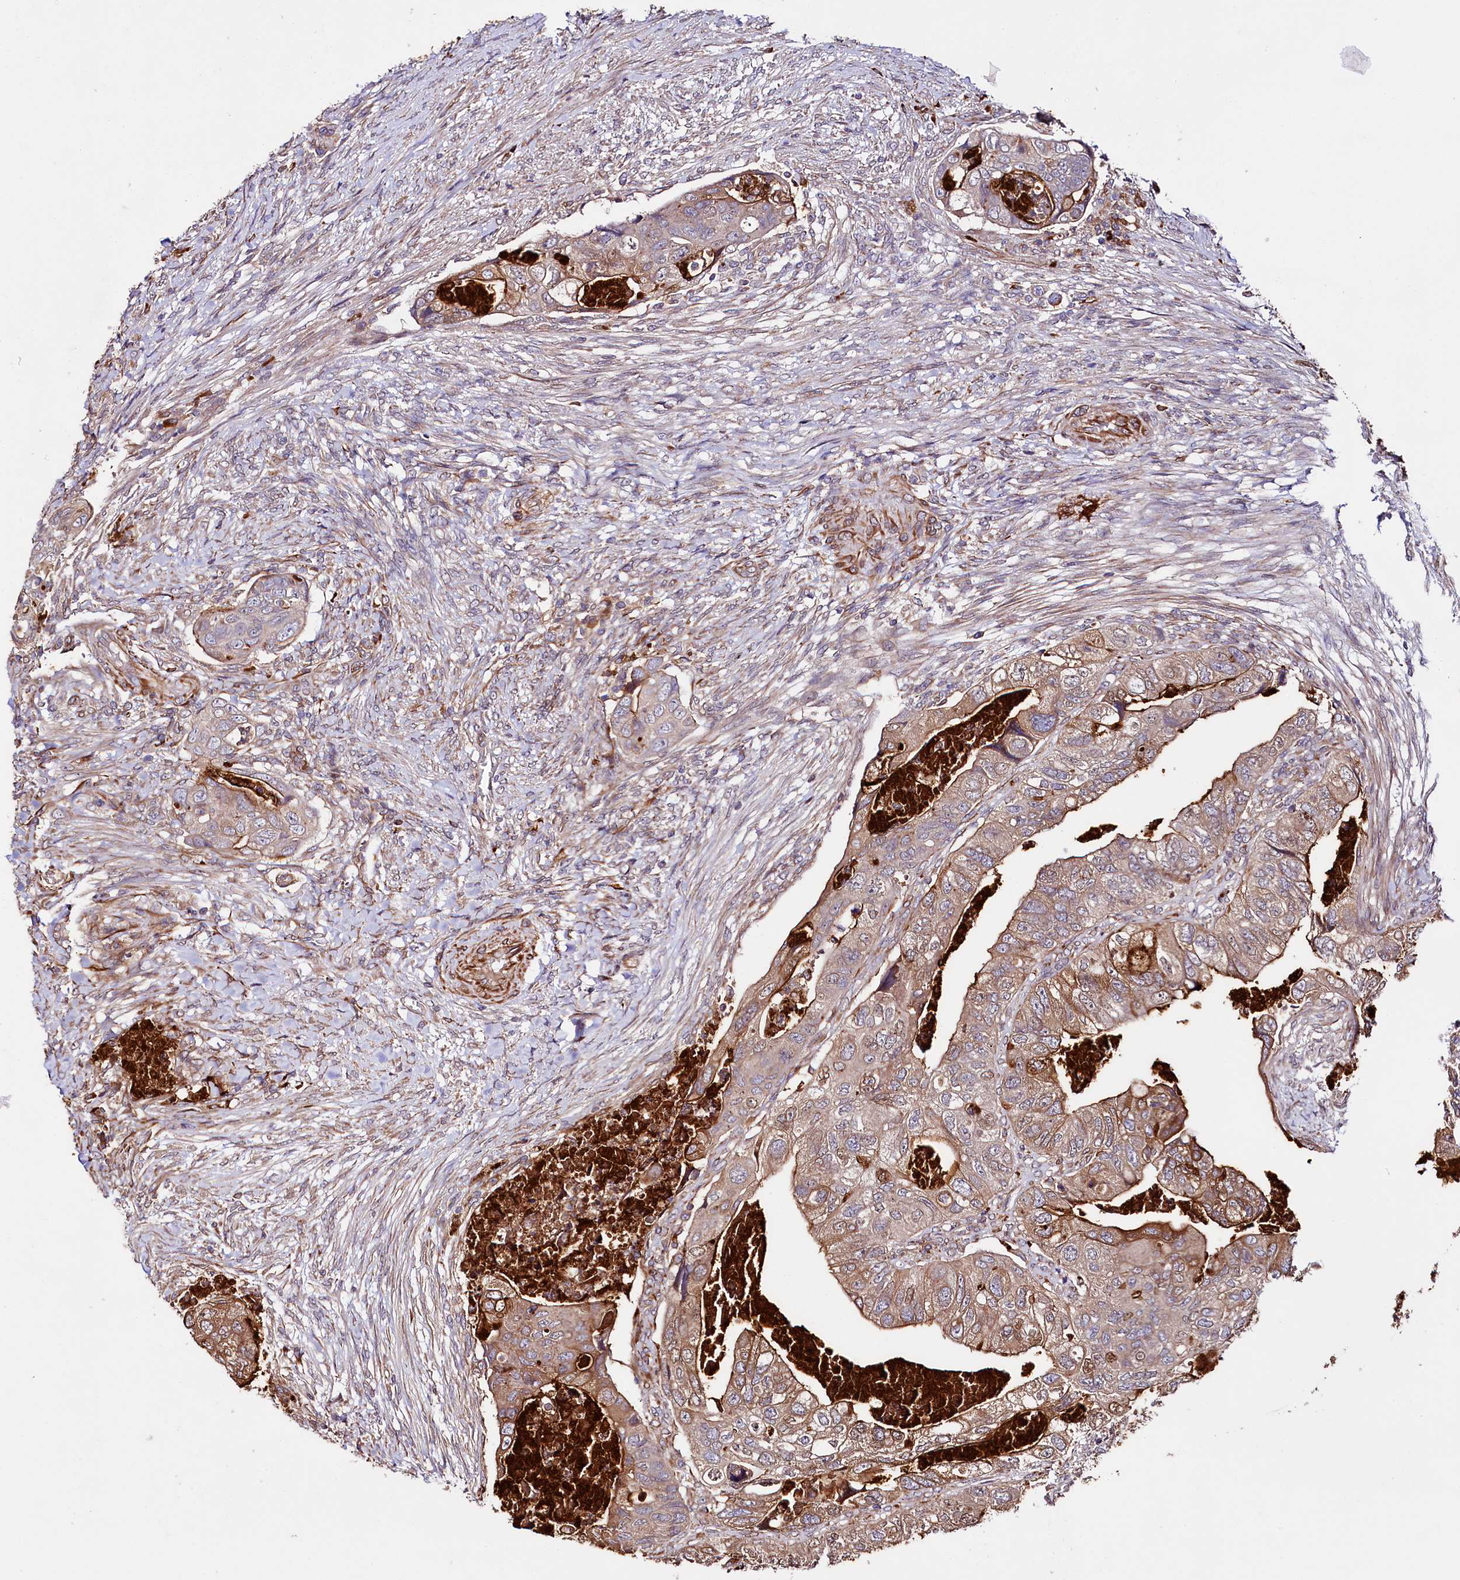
{"staining": {"intensity": "moderate", "quantity": ">75%", "location": "cytoplasmic/membranous"}, "tissue": "colorectal cancer", "cell_type": "Tumor cells", "image_type": "cancer", "snomed": [{"axis": "morphology", "description": "Adenocarcinoma, NOS"}, {"axis": "topography", "description": "Rectum"}], "caption": "About >75% of tumor cells in adenocarcinoma (colorectal) reveal moderate cytoplasmic/membranous protein staining as visualized by brown immunohistochemical staining.", "gene": "TTC12", "patient": {"sex": "male", "age": 63}}